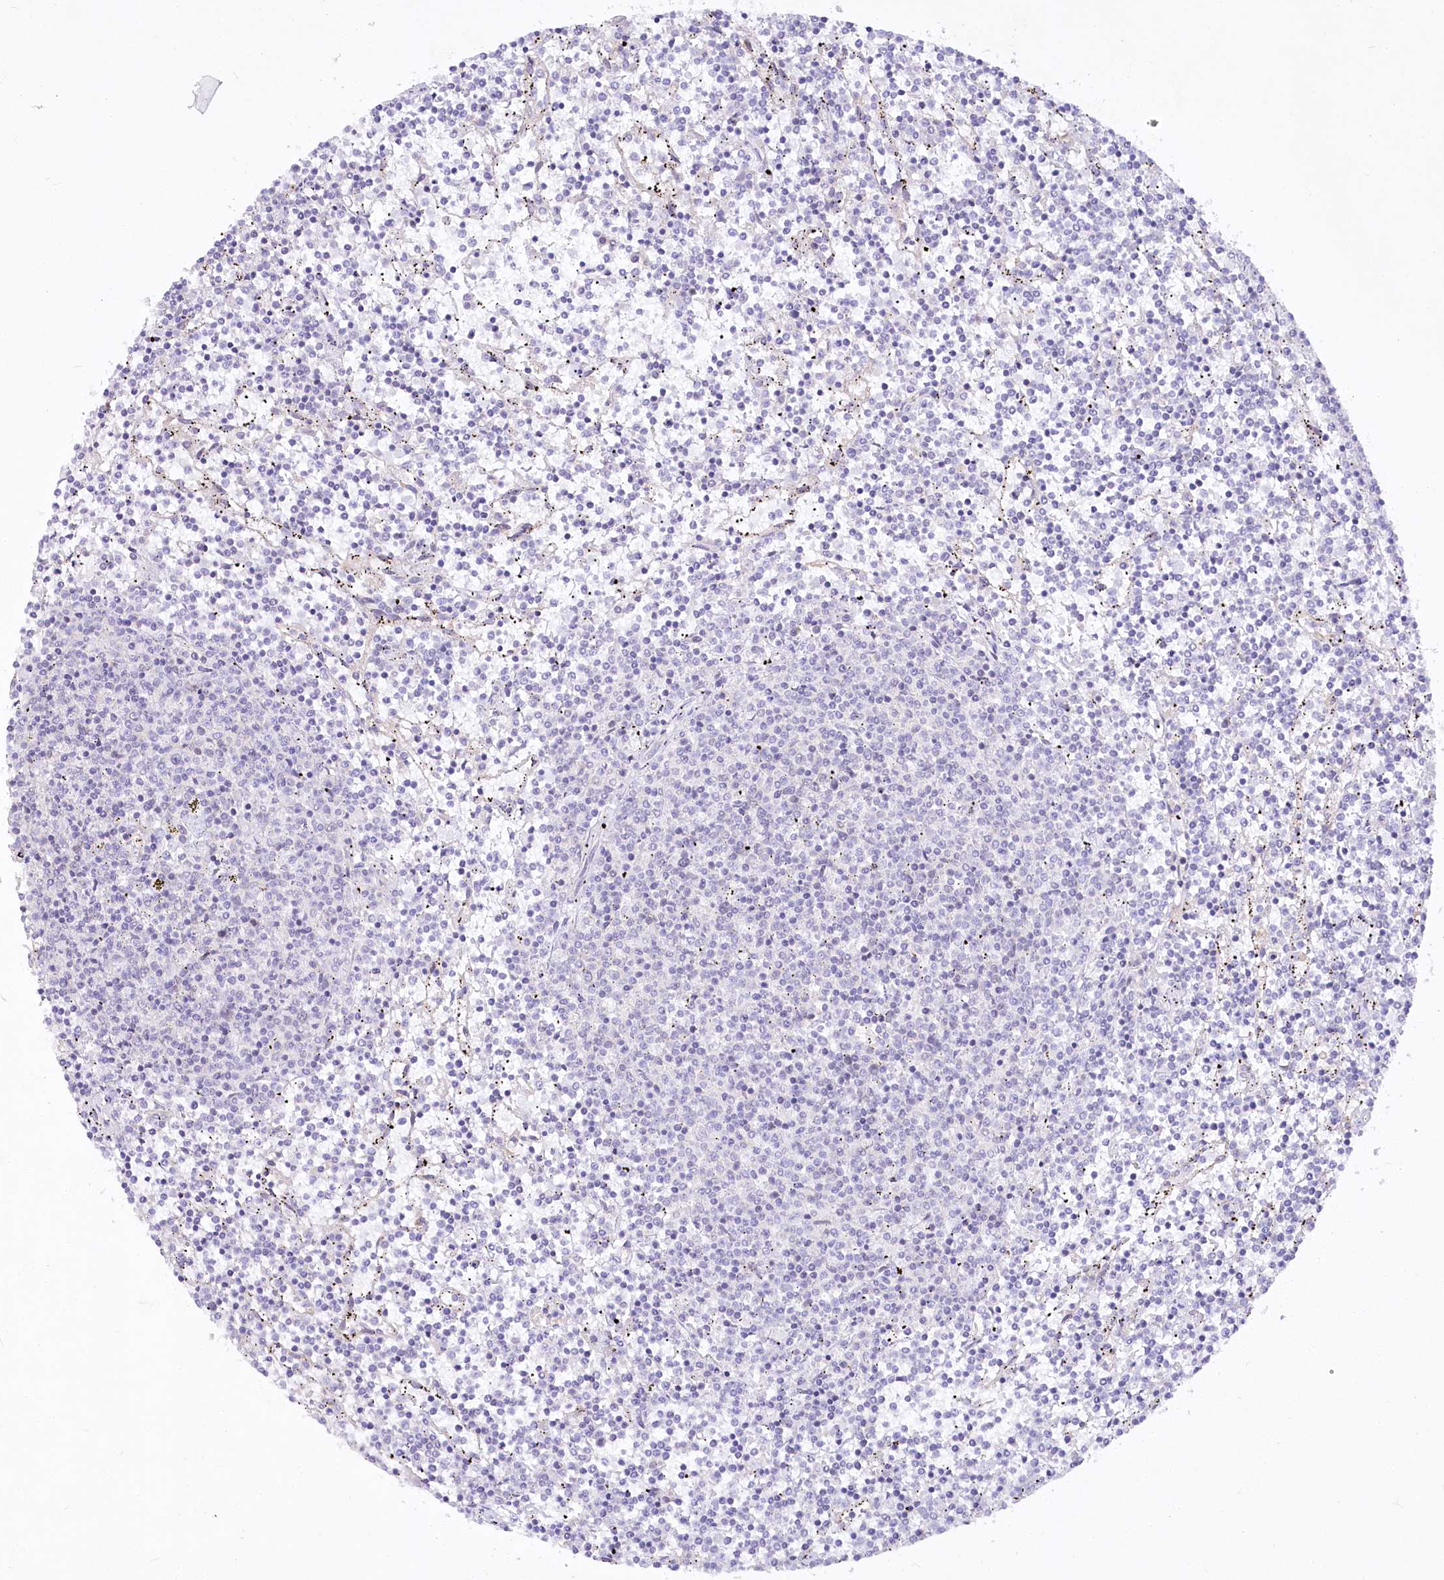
{"staining": {"intensity": "negative", "quantity": "none", "location": "none"}, "tissue": "lymphoma", "cell_type": "Tumor cells", "image_type": "cancer", "snomed": [{"axis": "morphology", "description": "Malignant lymphoma, non-Hodgkin's type, Low grade"}, {"axis": "topography", "description": "Spleen"}], "caption": "The immunohistochemistry histopathology image has no significant positivity in tumor cells of malignant lymphoma, non-Hodgkin's type (low-grade) tissue.", "gene": "EFHC2", "patient": {"sex": "female", "age": 50}}